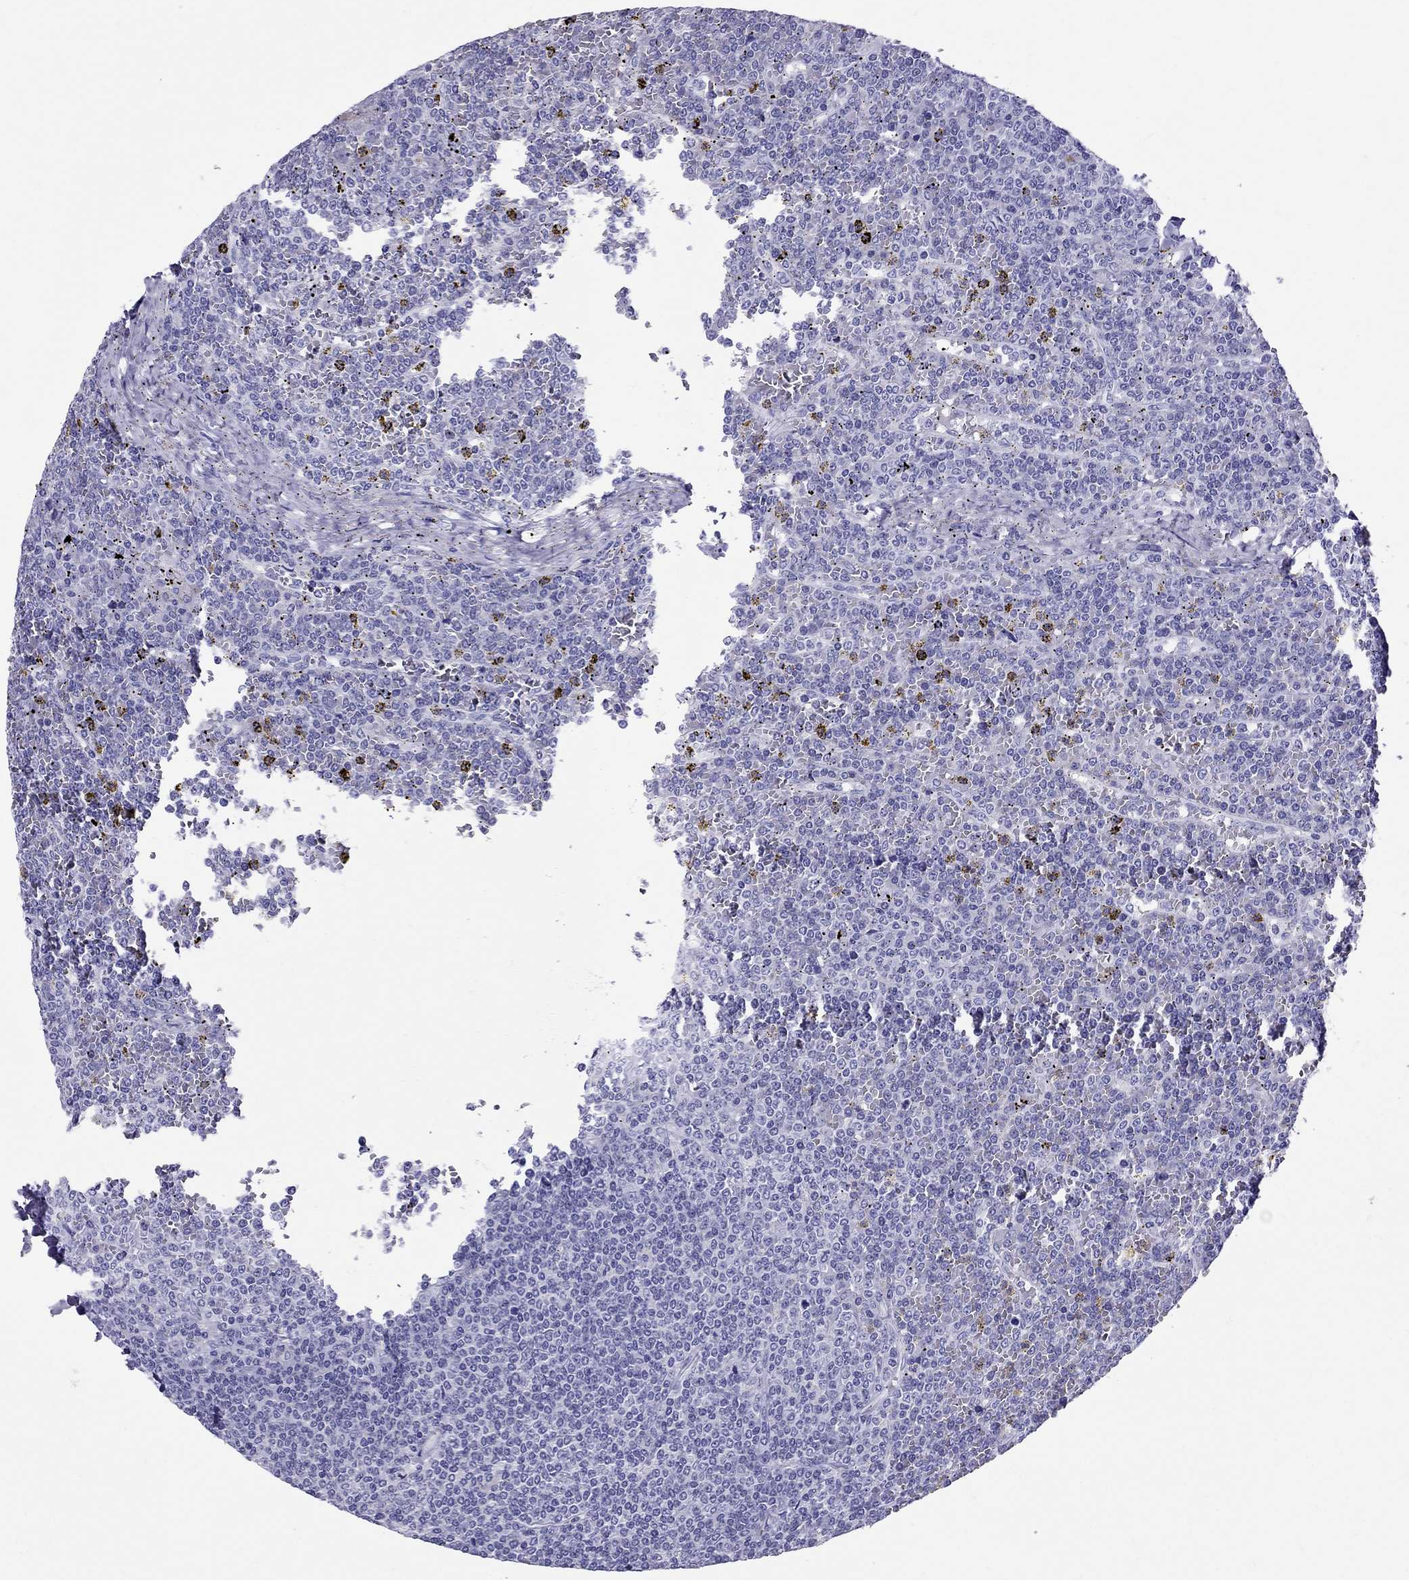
{"staining": {"intensity": "negative", "quantity": "none", "location": "none"}, "tissue": "lymphoma", "cell_type": "Tumor cells", "image_type": "cancer", "snomed": [{"axis": "morphology", "description": "Malignant lymphoma, non-Hodgkin's type, Low grade"}, {"axis": "topography", "description": "Spleen"}], "caption": "The micrograph demonstrates no staining of tumor cells in lymphoma. (DAB (3,3'-diaminobenzidine) IHC, high magnification).", "gene": "AVPR1B", "patient": {"sex": "female", "age": 19}}